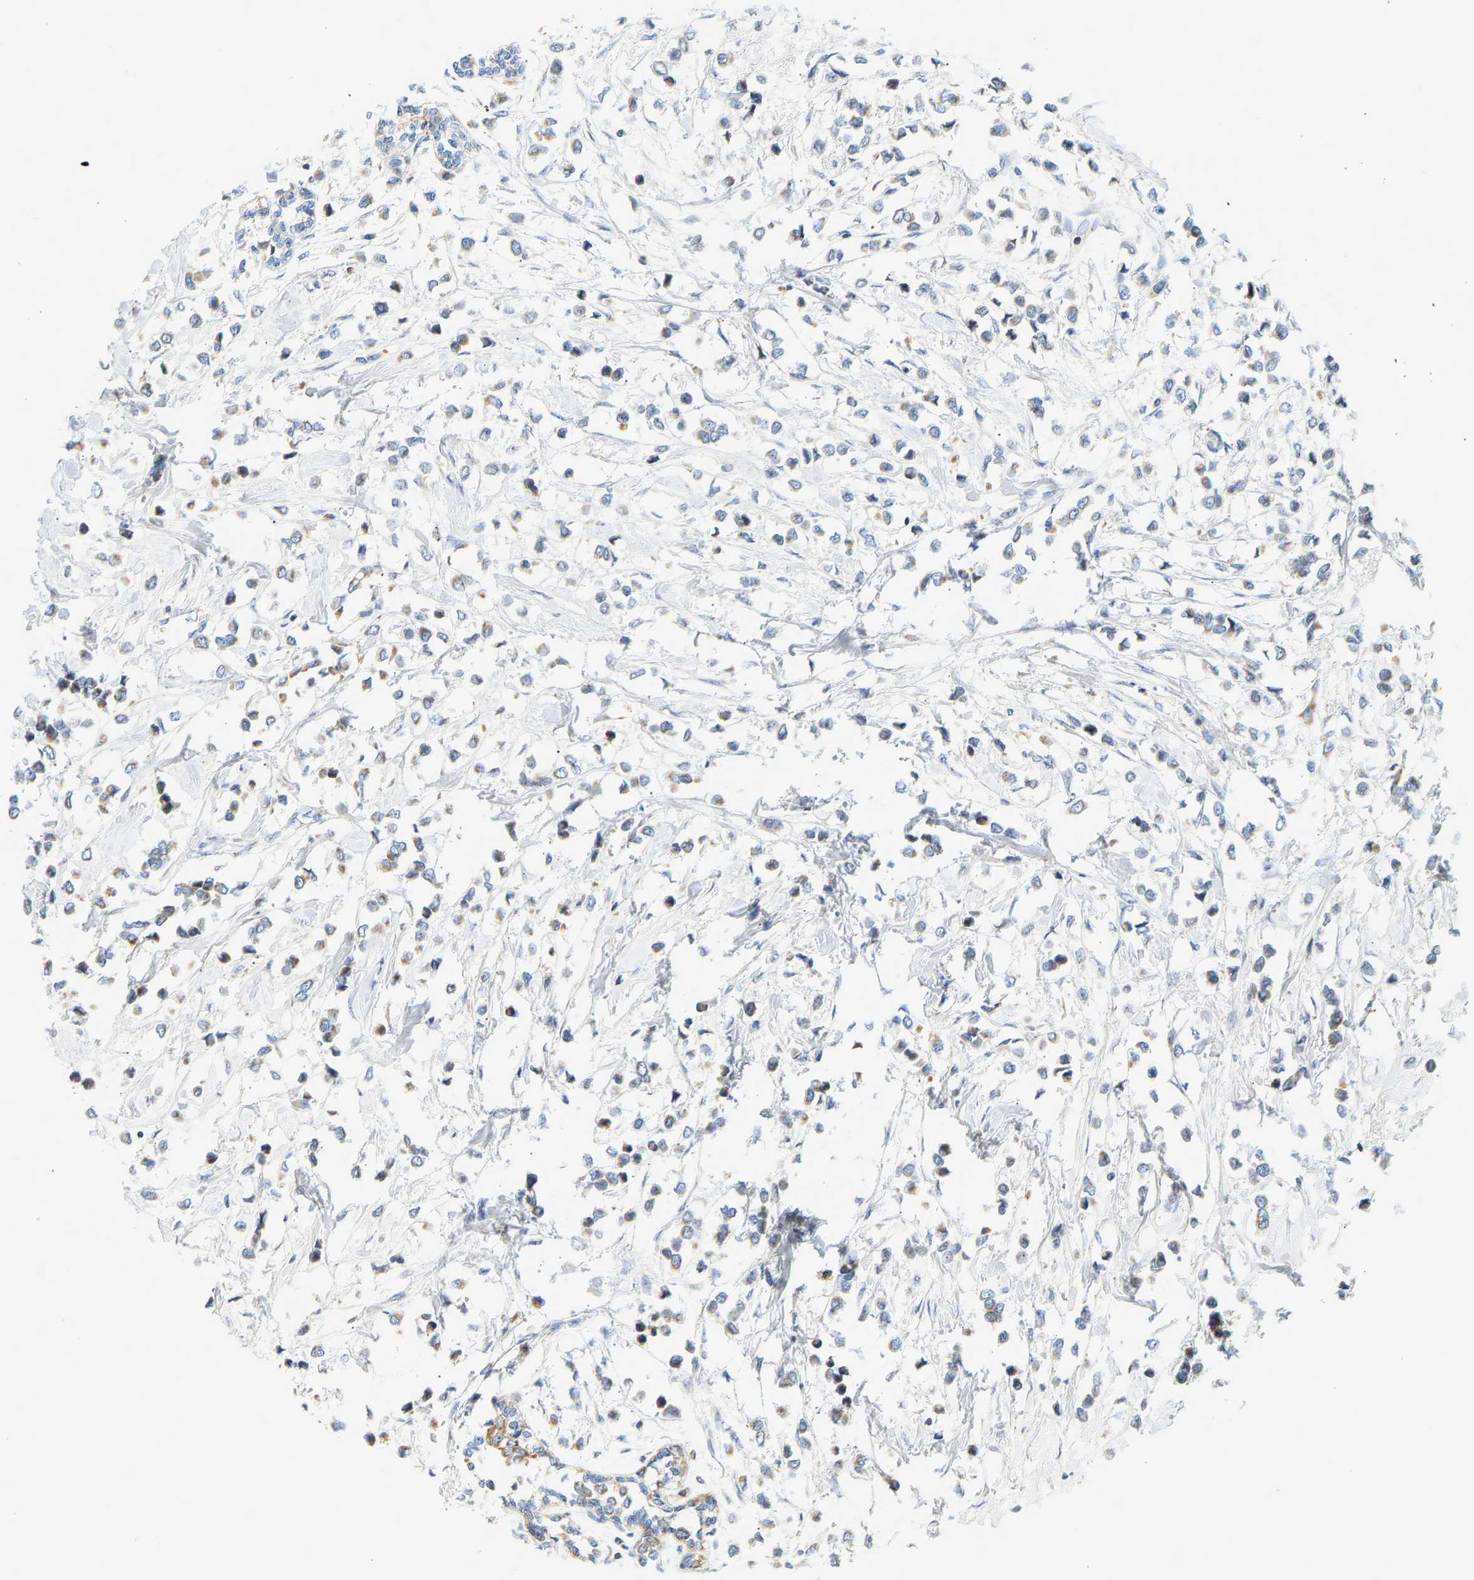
{"staining": {"intensity": "moderate", "quantity": "25%-75%", "location": "cytoplasmic/membranous"}, "tissue": "breast cancer", "cell_type": "Tumor cells", "image_type": "cancer", "snomed": [{"axis": "morphology", "description": "Lobular carcinoma"}, {"axis": "topography", "description": "Breast"}], "caption": "IHC (DAB (3,3'-diaminobenzidine)) staining of human breast cancer (lobular carcinoma) reveals moderate cytoplasmic/membranous protein positivity in approximately 25%-75% of tumor cells.", "gene": "GRPEL2", "patient": {"sex": "female", "age": 51}}